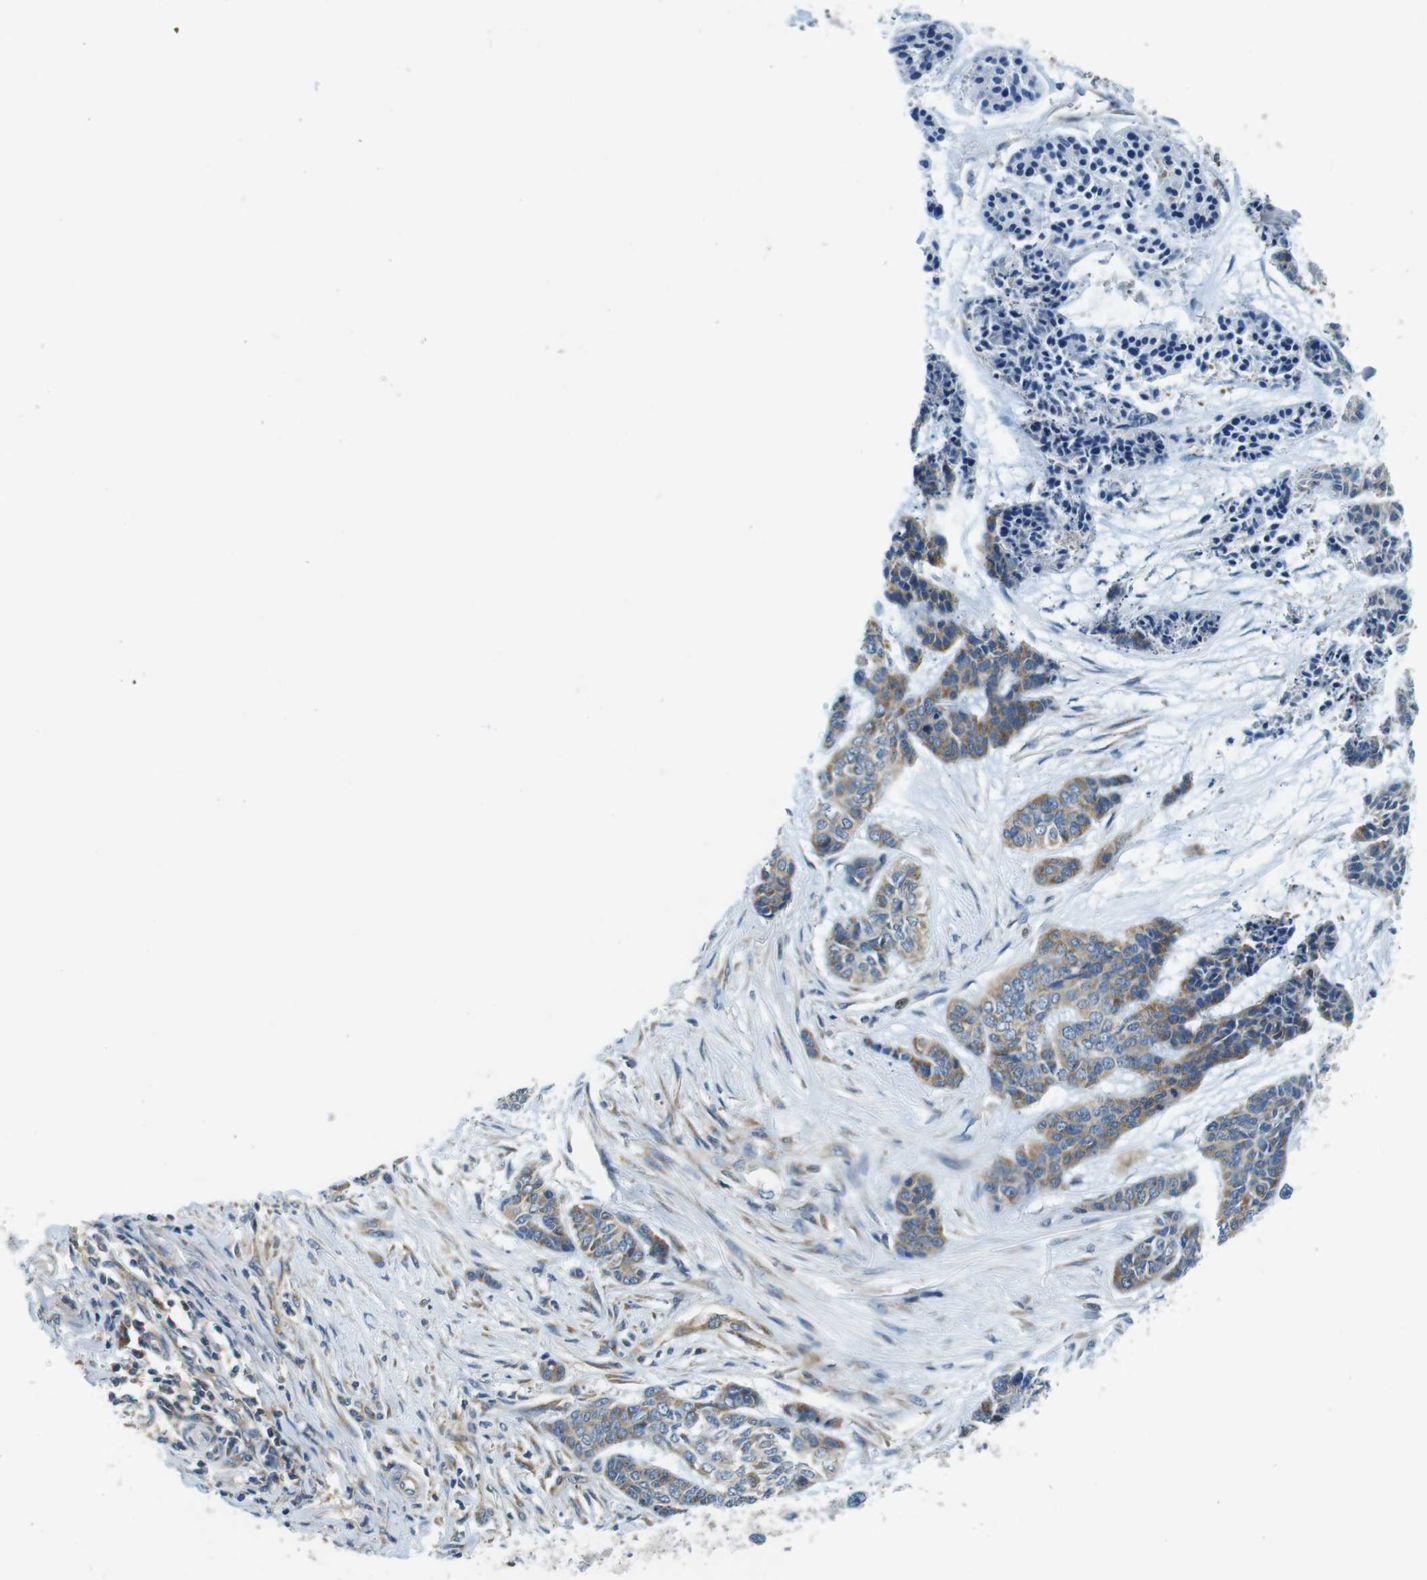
{"staining": {"intensity": "moderate", "quantity": "25%-75%", "location": "cytoplasmic/membranous"}, "tissue": "skin cancer", "cell_type": "Tumor cells", "image_type": "cancer", "snomed": [{"axis": "morphology", "description": "Basal cell carcinoma"}, {"axis": "topography", "description": "Skin"}], "caption": "A histopathology image showing moderate cytoplasmic/membranous positivity in approximately 25%-75% of tumor cells in skin basal cell carcinoma, as visualized by brown immunohistochemical staining.", "gene": "EIF2B5", "patient": {"sex": "female", "age": 64}}